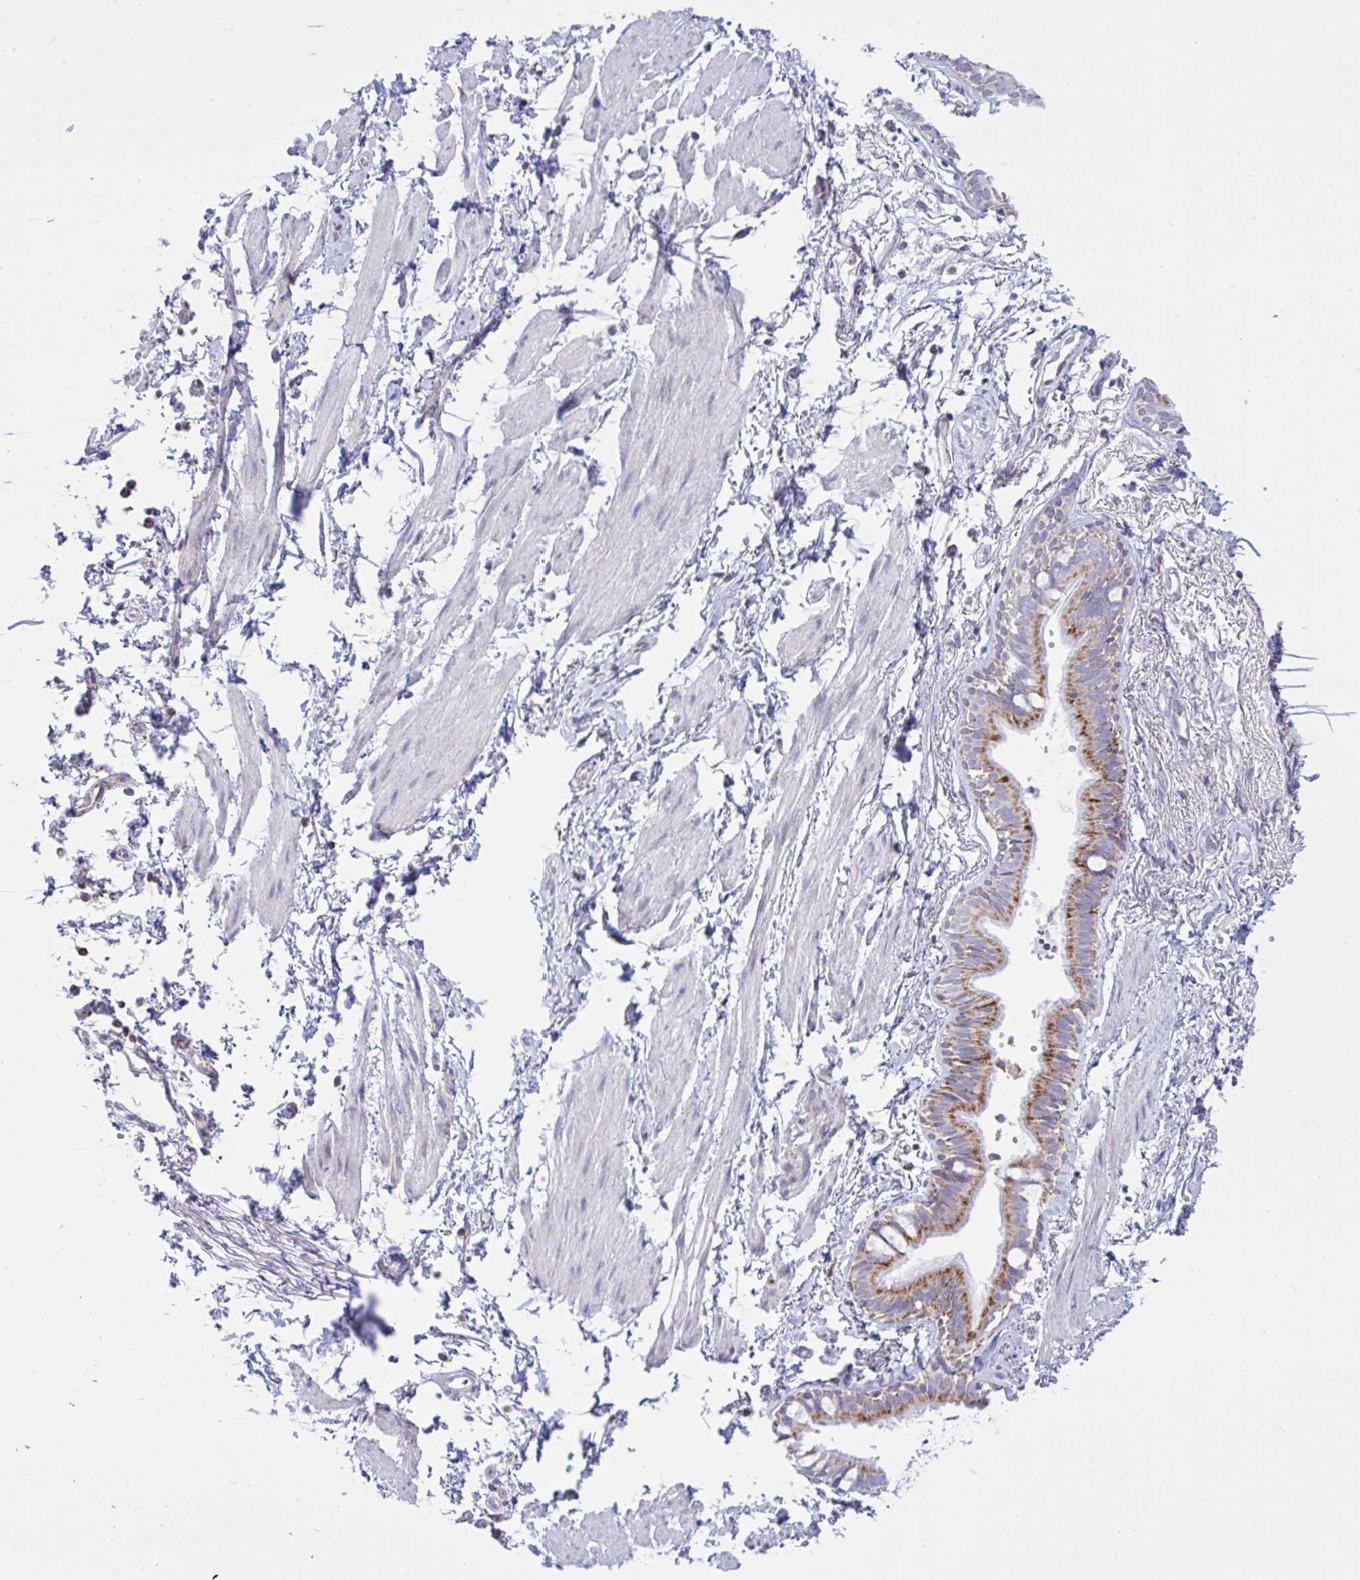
{"staining": {"intensity": "strong", "quantity": "25%-75%", "location": "cytoplasmic/membranous"}, "tissue": "bronchus", "cell_type": "Respiratory epithelial cells", "image_type": "normal", "snomed": [{"axis": "morphology", "description": "Normal tissue, NOS"}, {"axis": "topography", "description": "Cartilage tissue"}, {"axis": "topography", "description": "Bronchus"}, {"axis": "topography", "description": "Peripheral nerve tissue"}], "caption": "Protein staining demonstrates strong cytoplasmic/membranous positivity in about 25%-75% of respiratory epithelial cells in benign bronchus. (DAB IHC, brown staining for protein, blue staining for nuclei).", "gene": "HSPE1", "patient": {"sex": "female", "age": 59}}